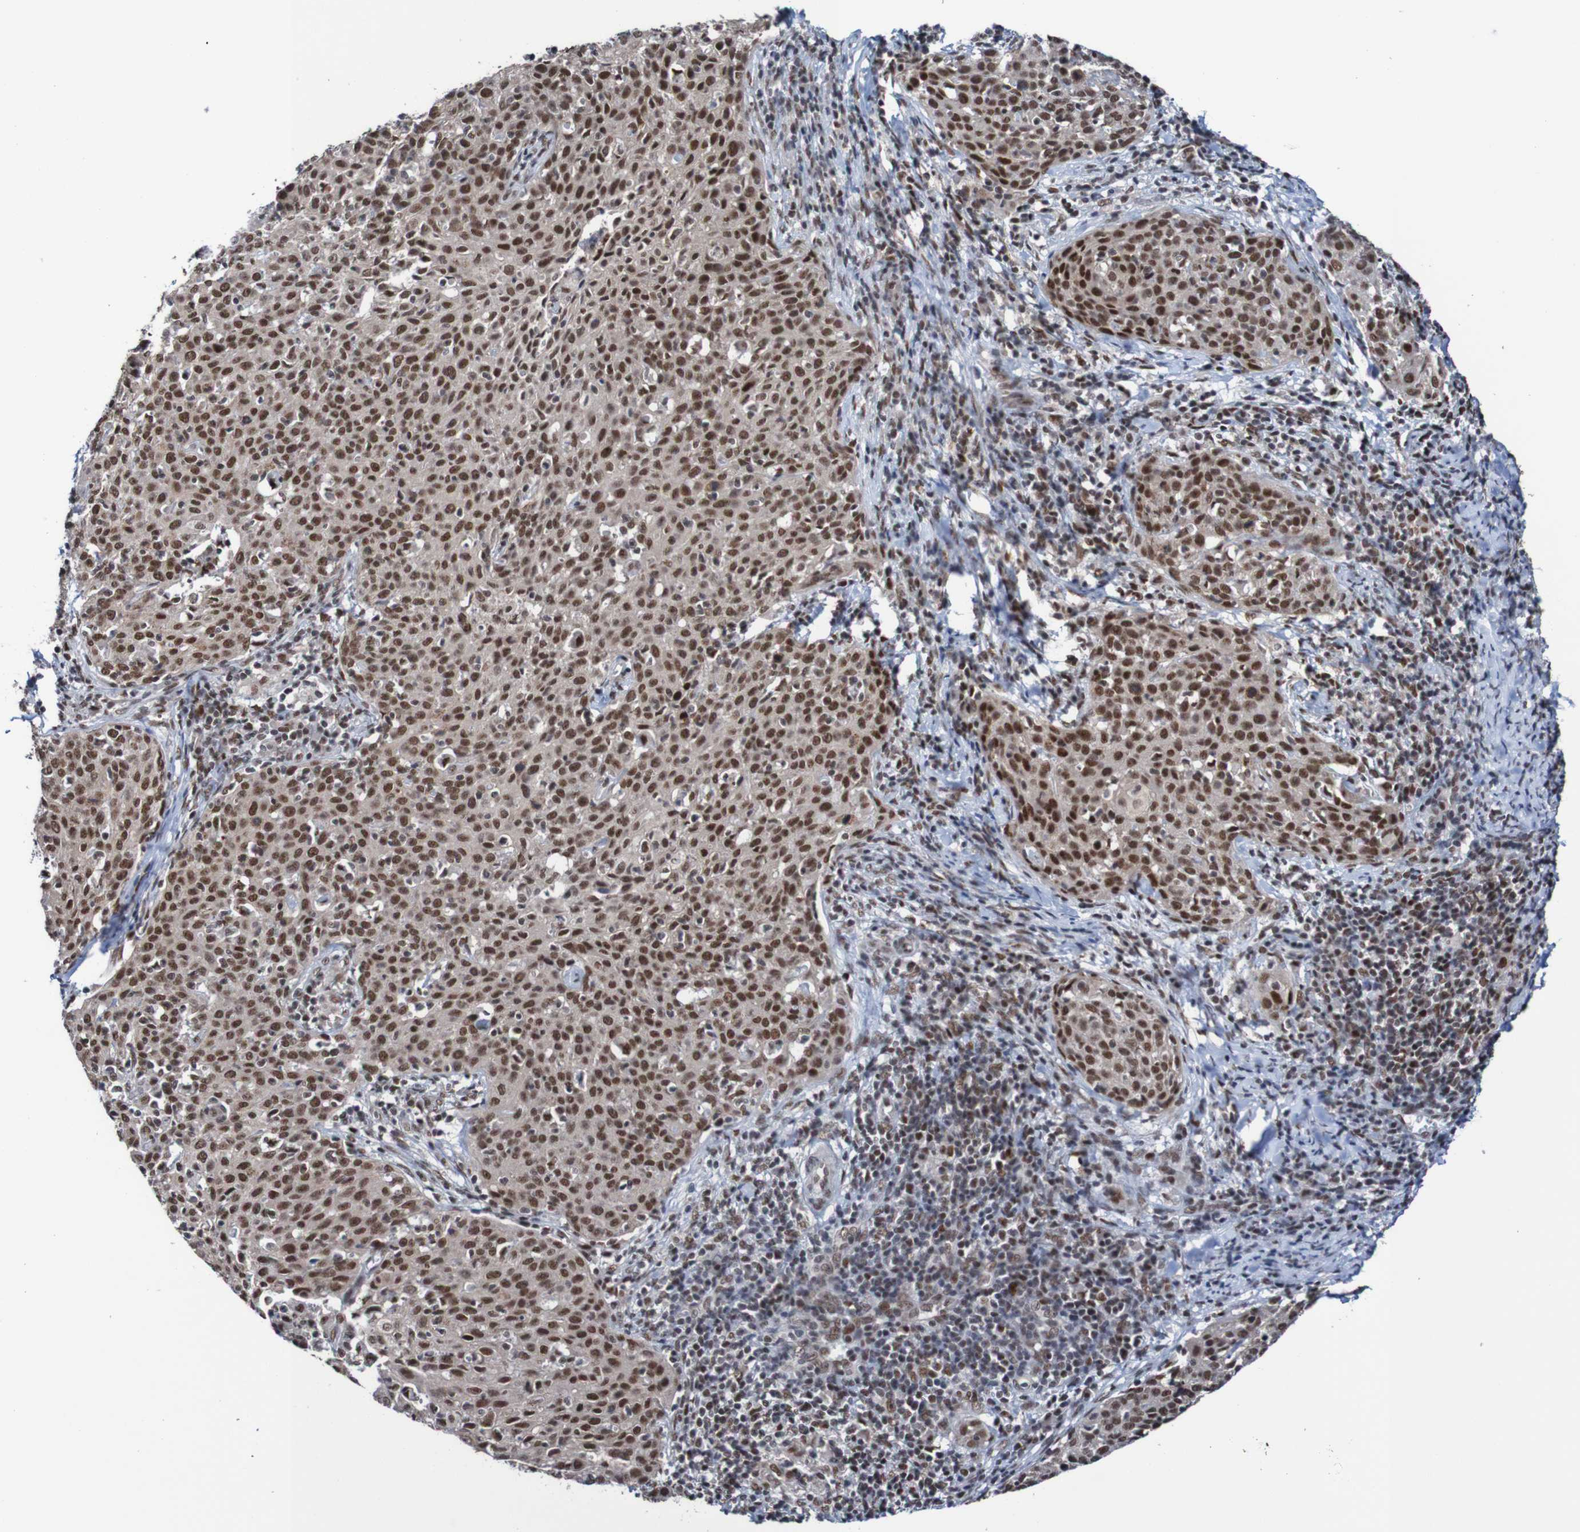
{"staining": {"intensity": "strong", "quantity": ">75%", "location": "nuclear"}, "tissue": "cervical cancer", "cell_type": "Tumor cells", "image_type": "cancer", "snomed": [{"axis": "morphology", "description": "Squamous cell carcinoma, NOS"}, {"axis": "topography", "description": "Cervix"}], "caption": "Squamous cell carcinoma (cervical) stained for a protein (brown) shows strong nuclear positive expression in about >75% of tumor cells.", "gene": "CDC5L", "patient": {"sex": "female", "age": 38}}